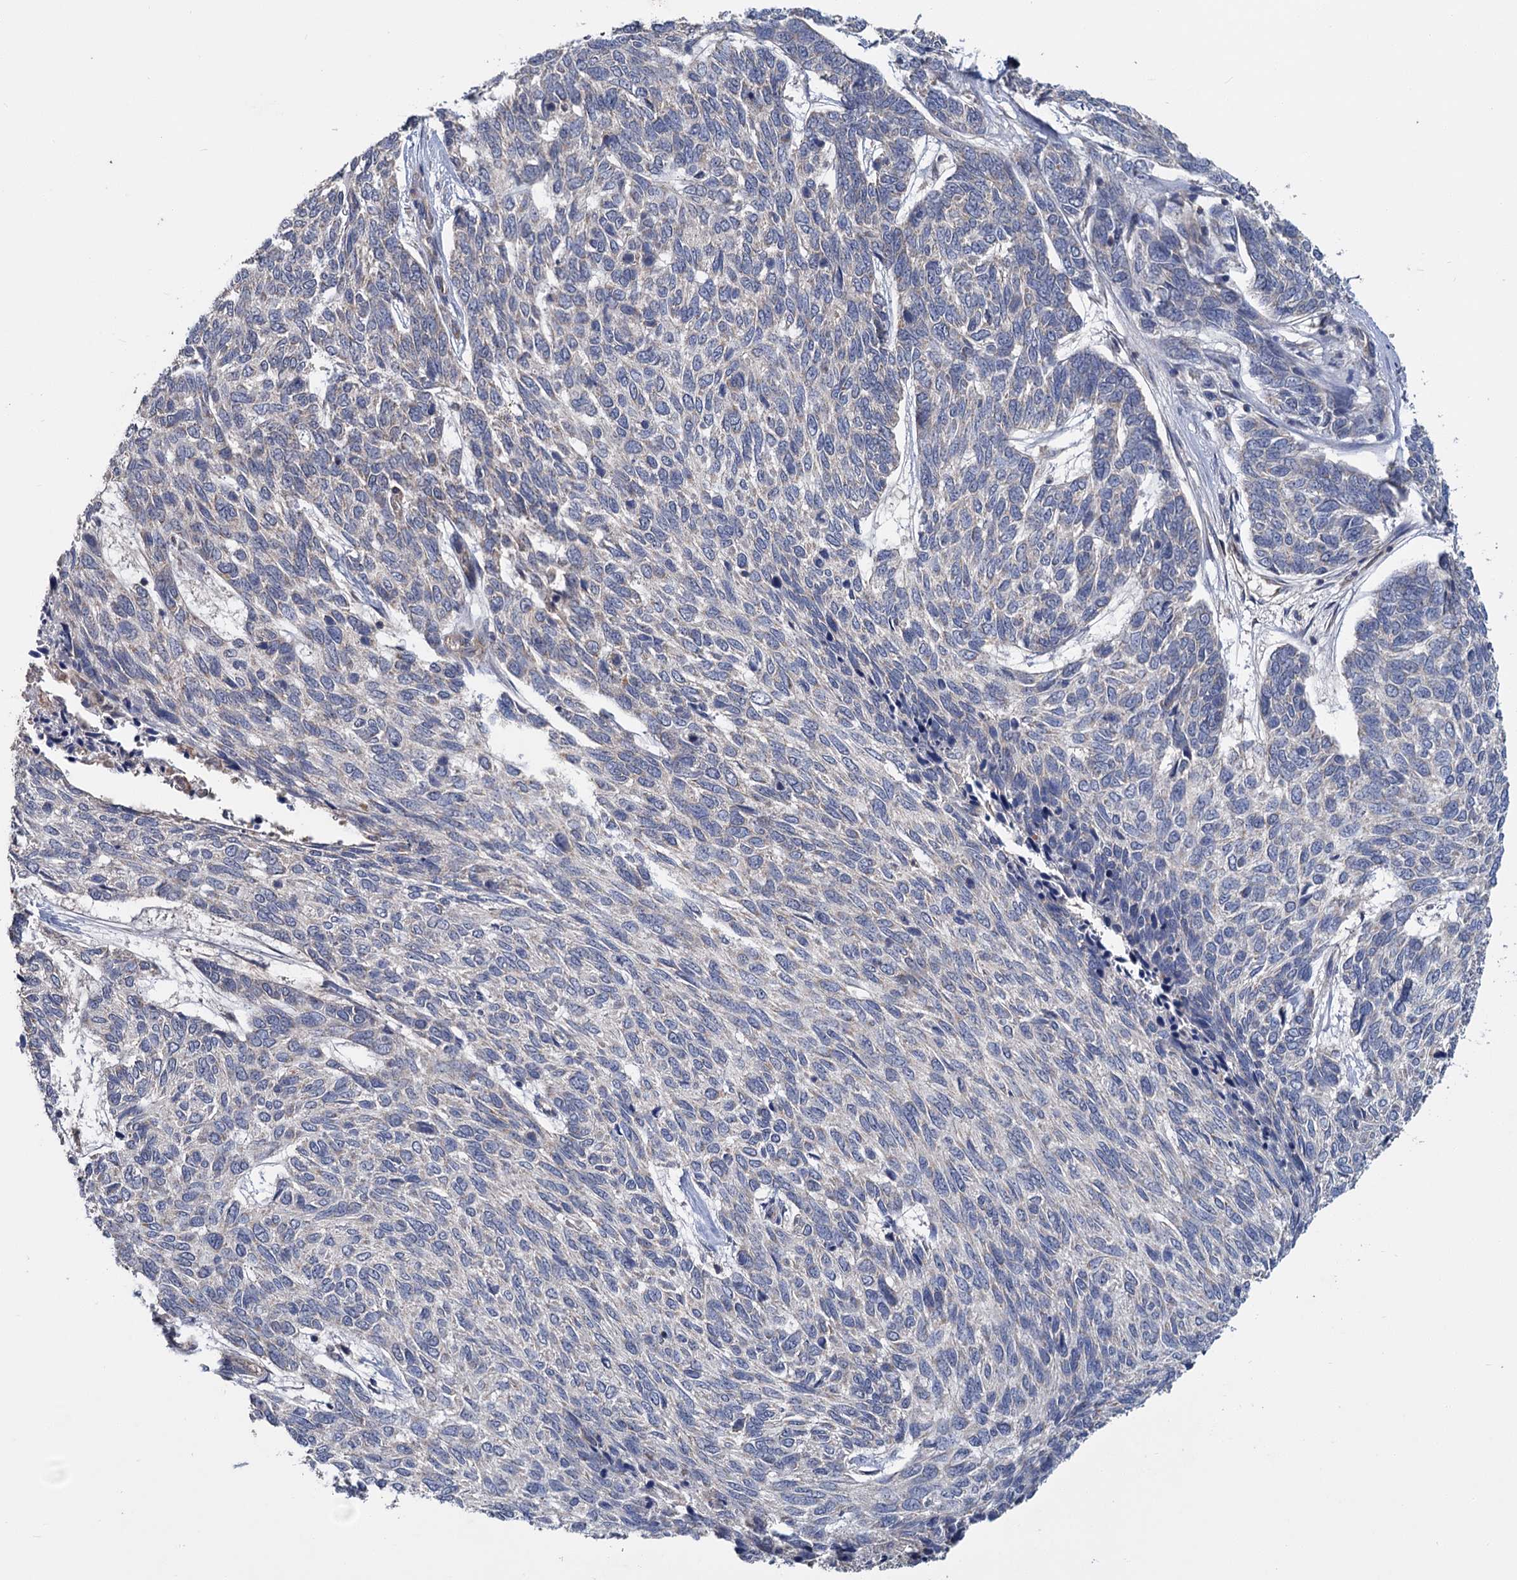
{"staining": {"intensity": "negative", "quantity": "none", "location": "none"}, "tissue": "skin cancer", "cell_type": "Tumor cells", "image_type": "cancer", "snomed": [{"axis": "morphology", "description": "Basal cell carcinoma"}, {"axis": "topography", "description": "Skin"}], "caption": "This is a photomicrograph of immunohistochemistry (IHC) staining of skin cancer (basal cell carcinoma), which shows no expression in tumor cells.", "gene": "DYNC2H1", "patient": {"sex": "female", "age": 65}}